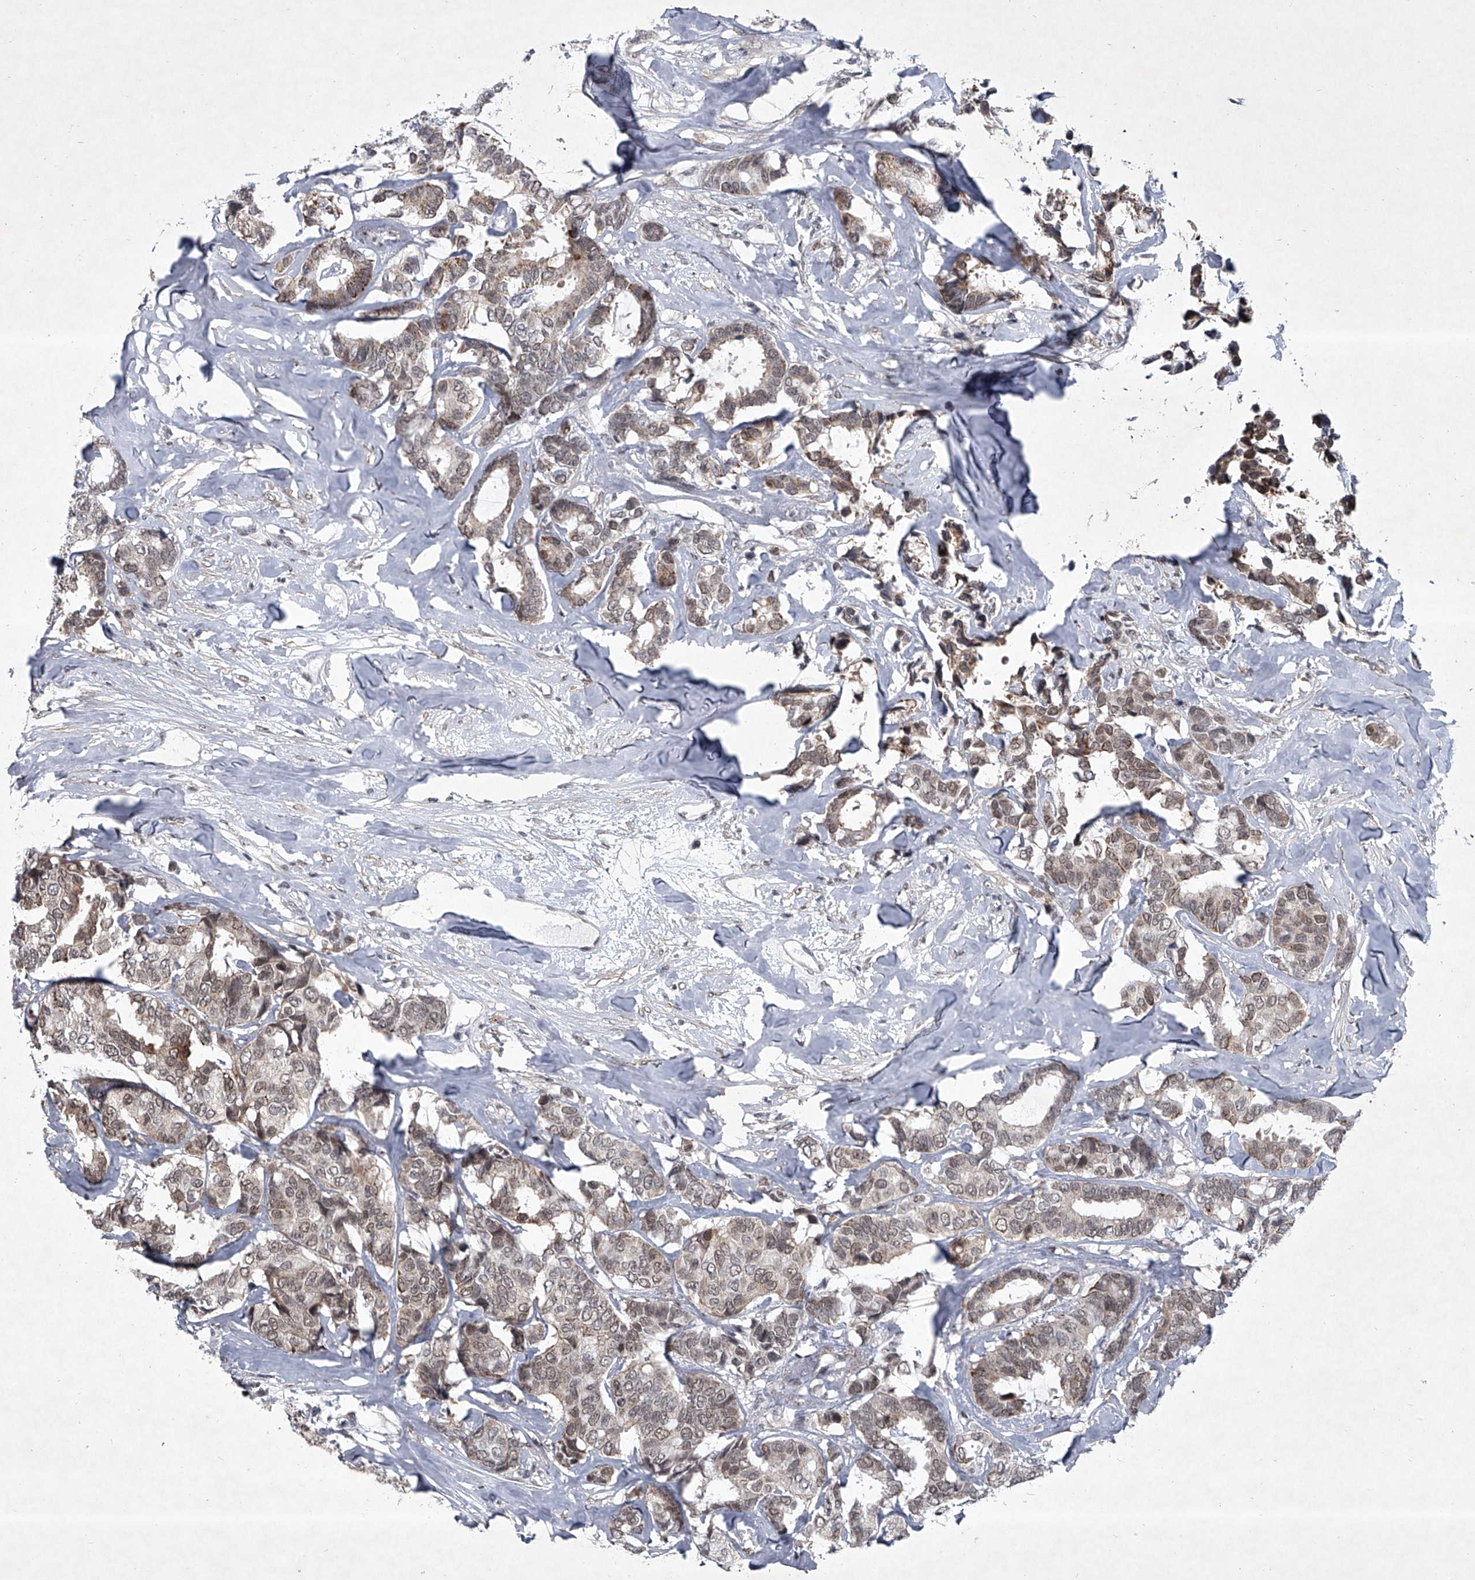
{"staining": {"intensity": "weak", "quantity": ">75%", "location": "cytoplasmic/membranous,nuclear"}, "tissue": "breast cancer", "cell_type": "Tumor cells", "image_type": "cancer", "snomed": [{"axis": "morphology", "description": "Duct carcinoma"}, {"axis": "topography", "description": "Breast"}], "caption": "Infiltrating ductal carcinoma (breast) tissue reveals weak cytoplasmic/membranous and nuclear staining in about >75% of tumor cells, visualized by immunohistochemistry.", "gene": "MLLT1", "patient": {"sex": "female", "age": 87}}